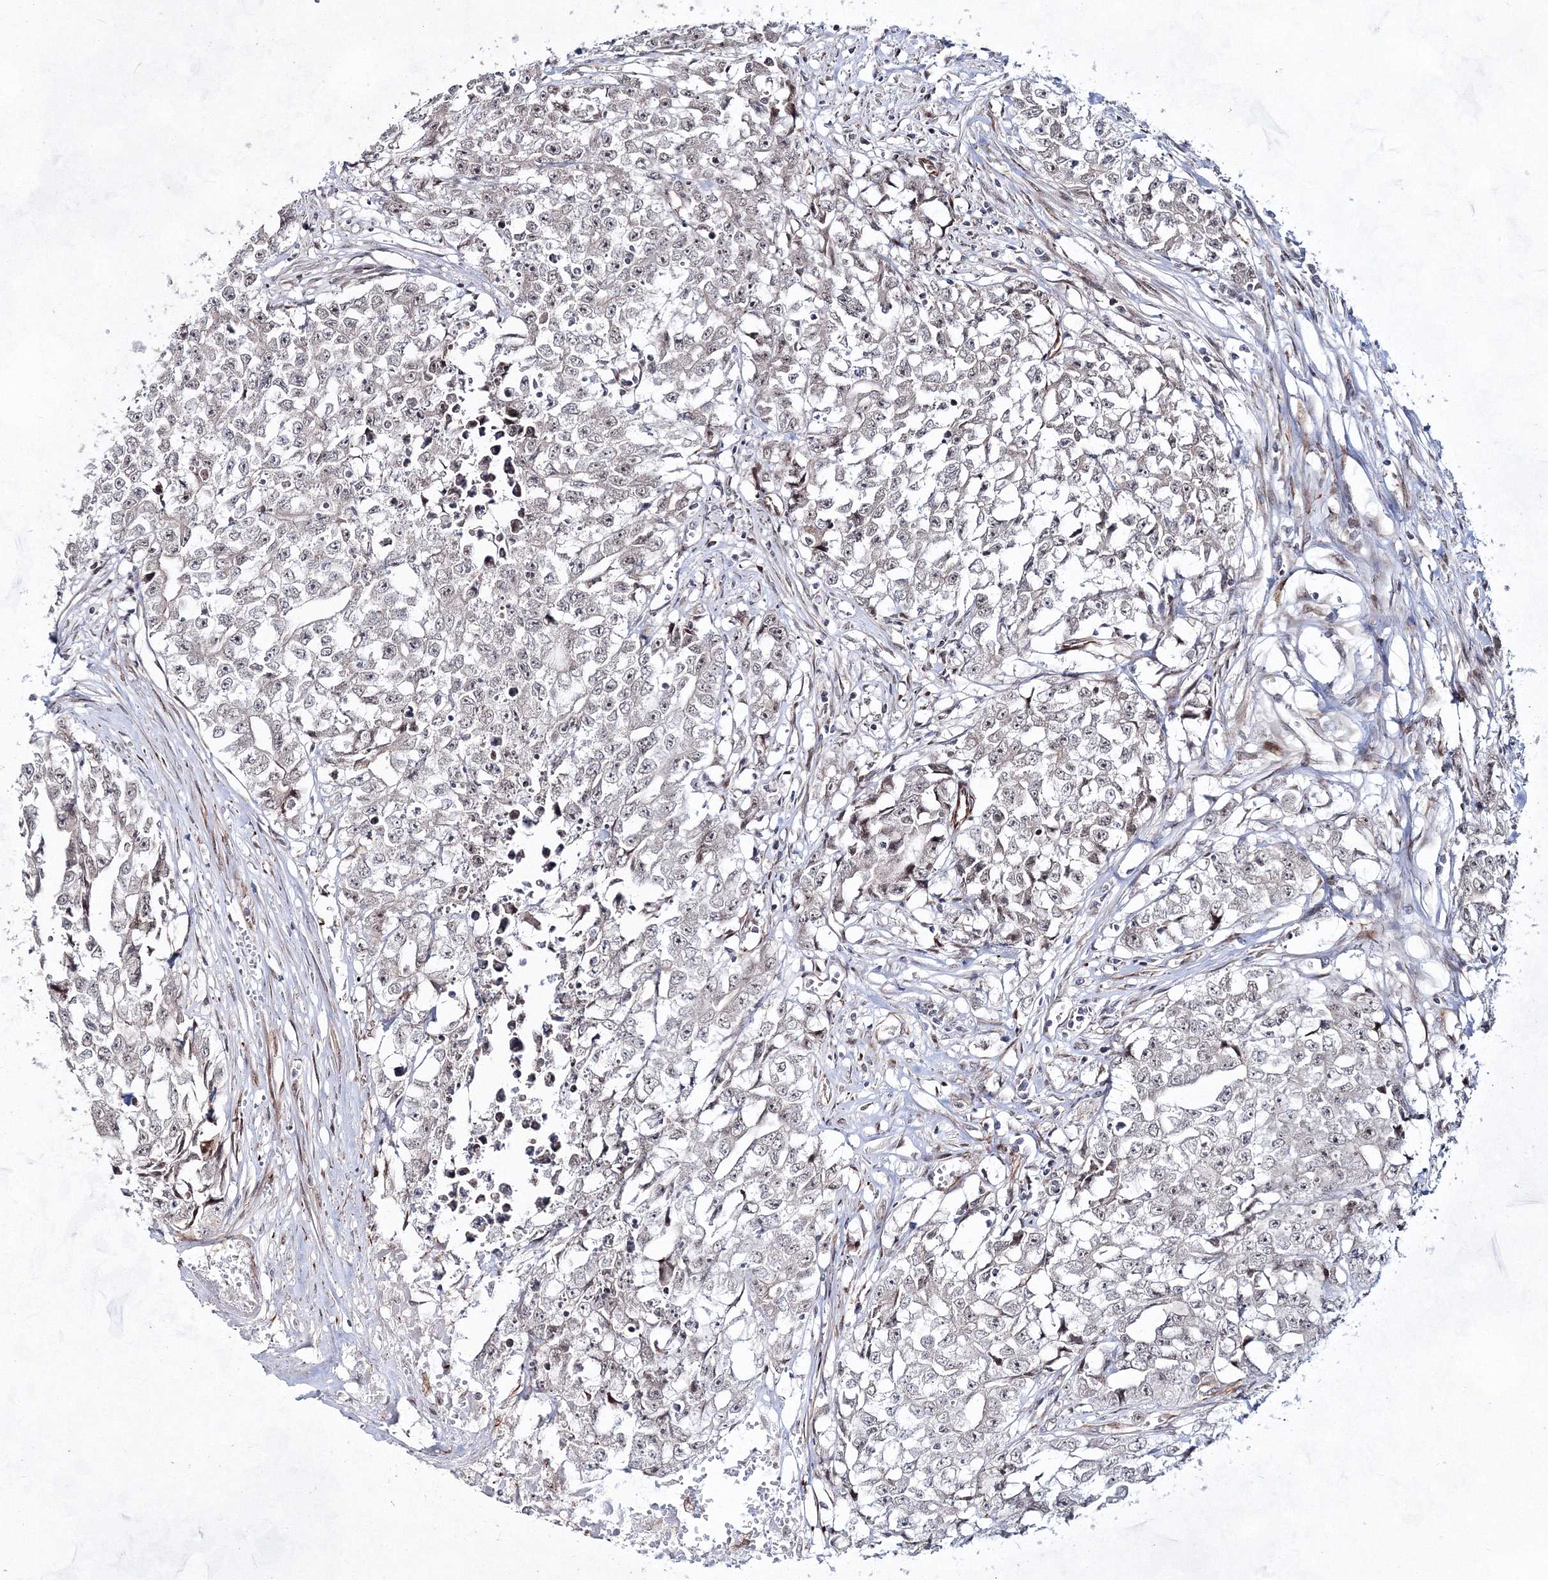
{"staining": {"intensity": "negative", "quantity": "none", "location": "none"}, "tissue": "testis cancer", "cell_type": "Tumor cells", "image_type": "cancer", "snomed": [{"axis": "morphology", "description": "Seminoma, NOS"}, {"axis": "morphology", "description": "Carcinoma, Embryonal, NOS"}, {"axis": "topography", "description": "Testis"}], "caption": "DAB (3,3'-diaminobenzidine) immunohistochemical staining of testis cancer (embryonal carcinoma) displays no significant expression in tumor cells.", "gene": "SNIP1", "patient": {"sex": "male", "age": 43}}